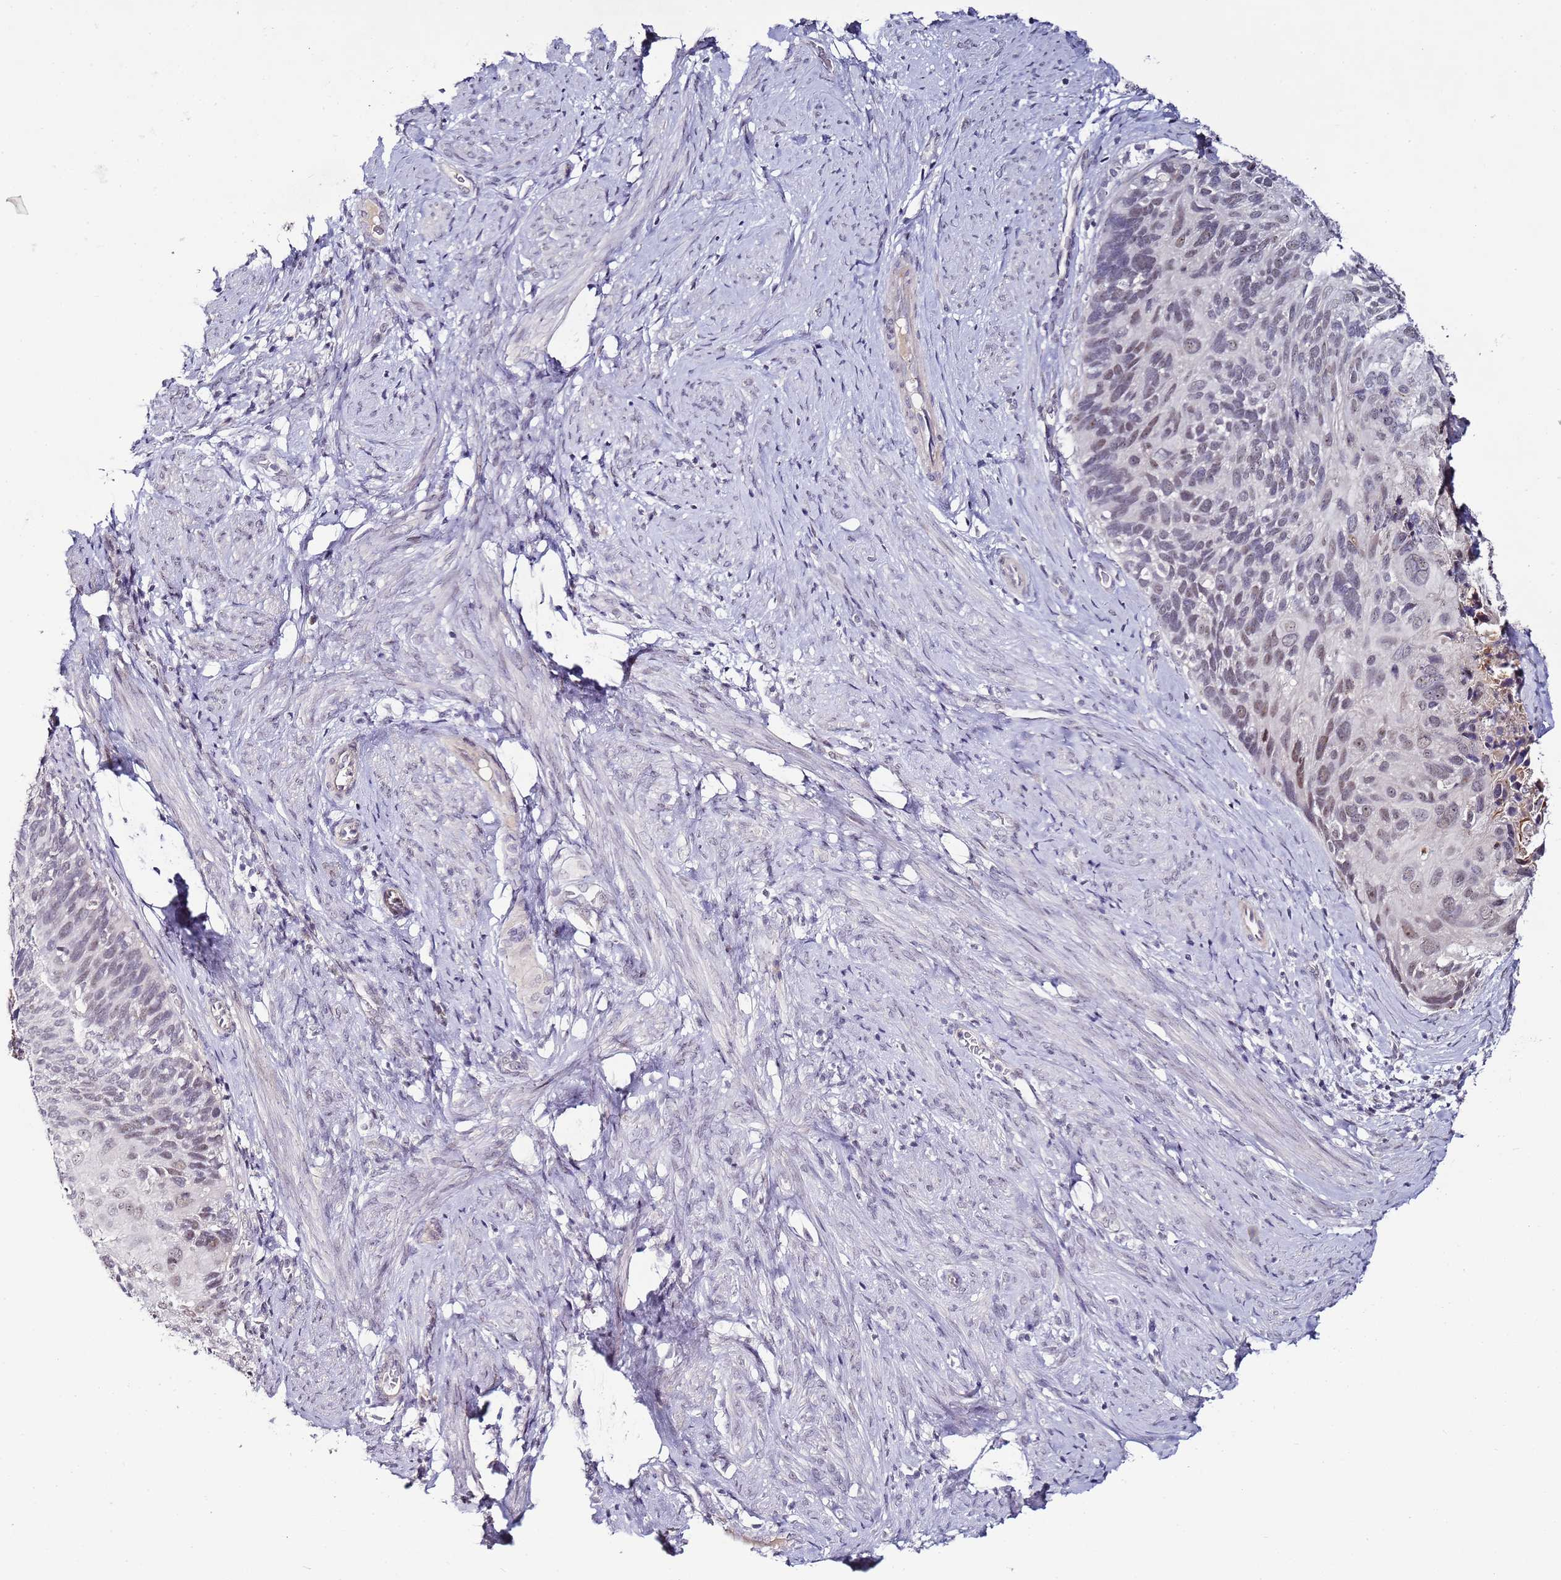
{"staining": {"intensity": "weak", "quantity": "<25%", "location": "nuclear"}, "tissue": "cervical cancer", "cell_type": "Tumor cells", "image_type": "cancer", "snomed": [{"axis": "morphology", "description": "Squamous cell carcinoma, NOS"}, {"axis": "topography", "description": "Cervix"}], "caption": "Tumor cells are negative for brown protein staining in cervical cancer.", "gene": "PSMA7", "patient": {"sex": "female", "age": 80}}